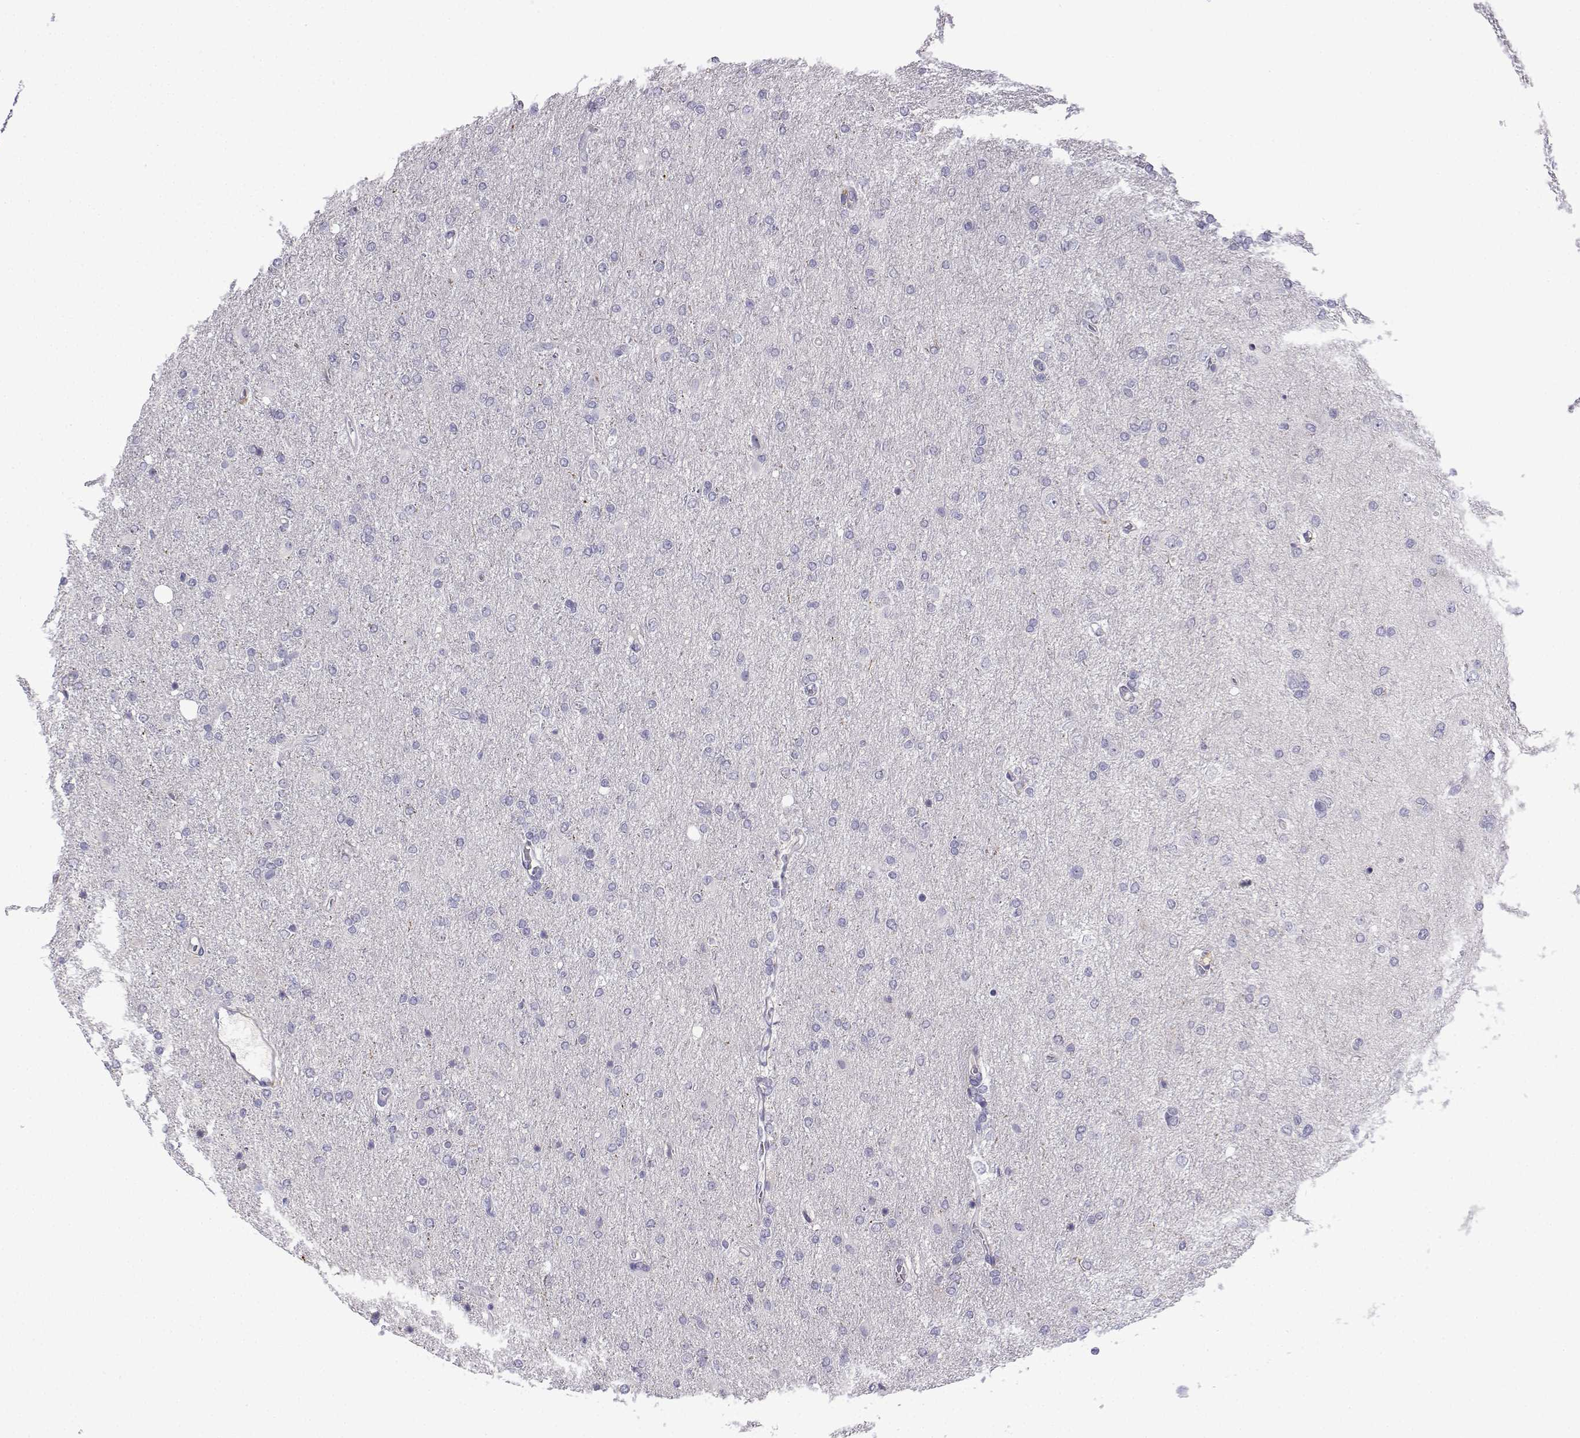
{"staining": {"intensity": "negative", "quantity": "none", "location": "none"}, "tissue": "glioma", "cell_type": "Tumor cells", "image_type": "cancer", "snomed": [{"axis": "morphology", "description": "Glioma, malignant, High grade"}, {"axis": "topography", "description": "Cerebral cortex"}], "caption": "High power microscopy micrograph of an IHC micrograph of high-grade glioma (malignant), revealing no significant staining in tumor cells.", "gene": "SPACA7", "patient": {"sex": "male", "age": 70}}